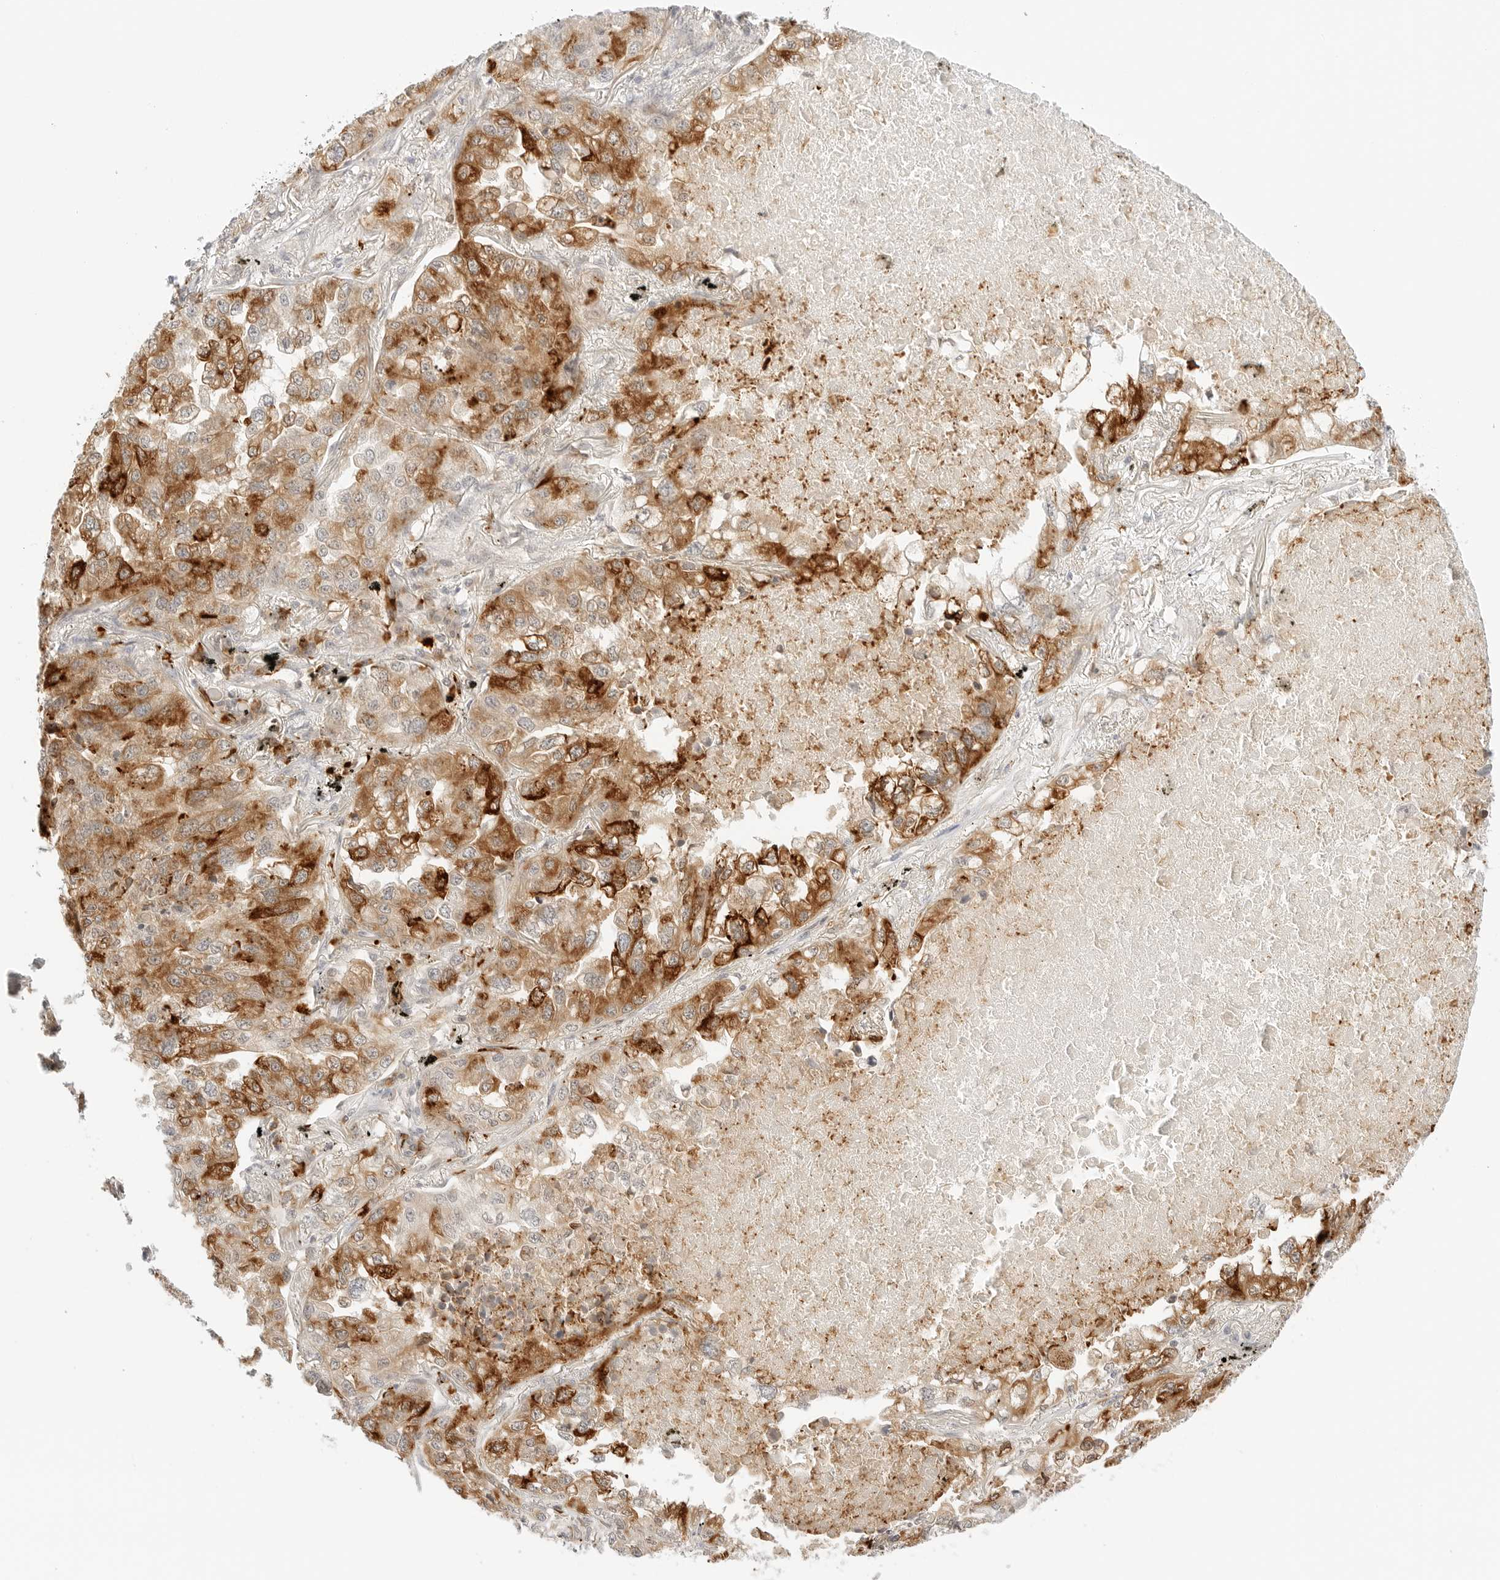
{"staining": {"intensity": "moderate", "quantity": ">75%", "location": "cytoplasmic/membranous"}, "tissue": "lung cancer", "cell_type": "Tumor cells", "image_type": "cancer", "snomed": [{"axis": "morphology", "description": "Adenocarcinoma, NOS"}, {"axis": "topography", "description": "Lung"}], "caption": "There is medium levels of moderate cytoplasmic/membranous staining in tumor cells of adenocarcinoma (lung), as demonstrated by immunohistochemical staining (brown color).", "gene": "TEKT2", "patient": {"sex": "male", "age": 65}}